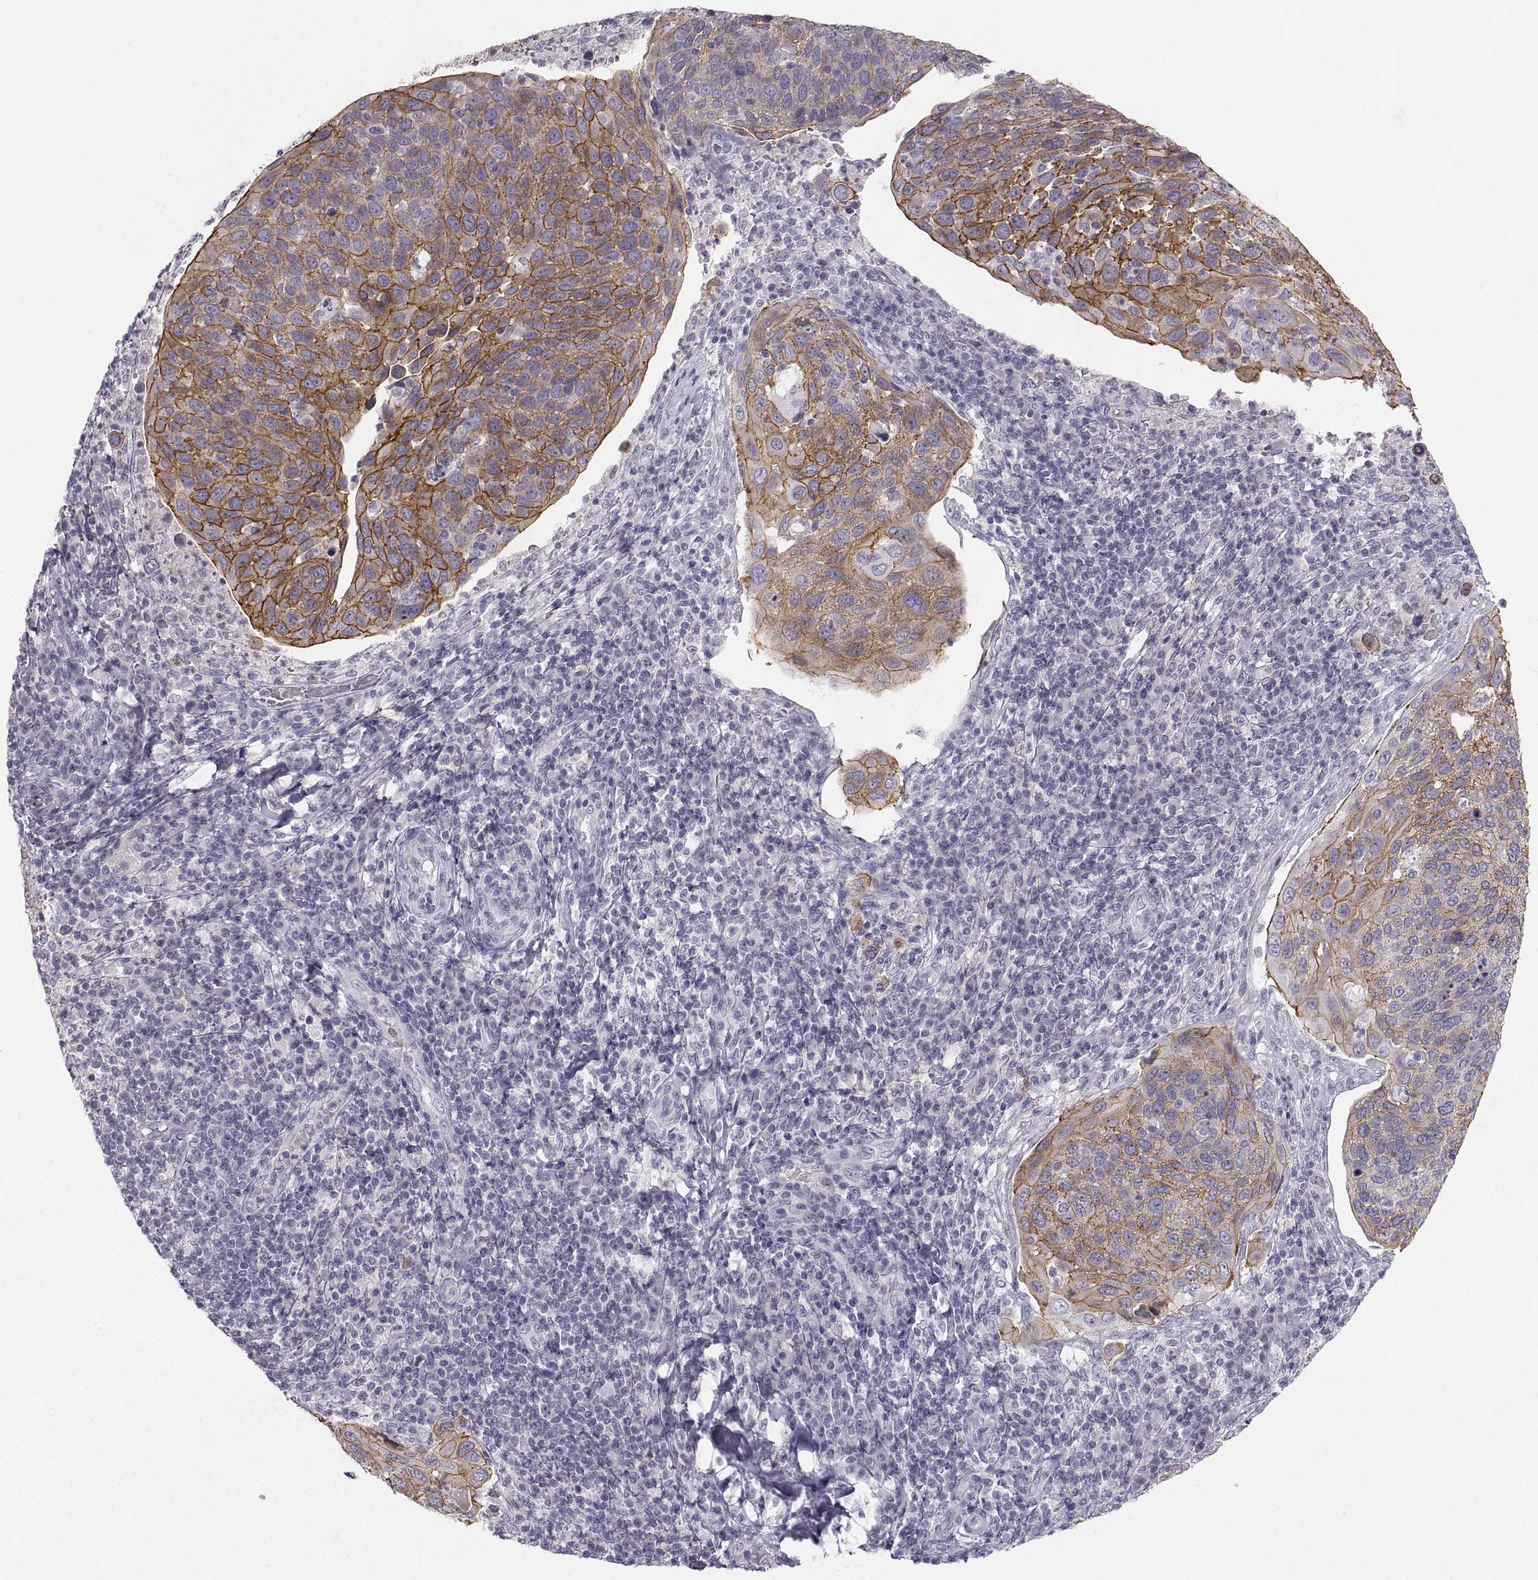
{"staining": {"intensity": "strong", "quantity": "25%-75%", "location": "cytoplasmic/membranous"}, "tissue": "cervical cancer", "cell_type": "Tumor cells", "image_type": "cancer", "snomed": [{"axis": "morphology", "description": "Squamous cell carcinoma, NOS"}, {"axis": "topography", "description": "Cervix"}], "caption": "Cervical squamous cell carcinoma tissue shows strong cytoplasmic/membranous positivity in approximately 25%-75% of tumor cells, visualized by immunohistochemistry.", "gene": "ZNF185", "patient": {"sex": "female", "age": 54}}